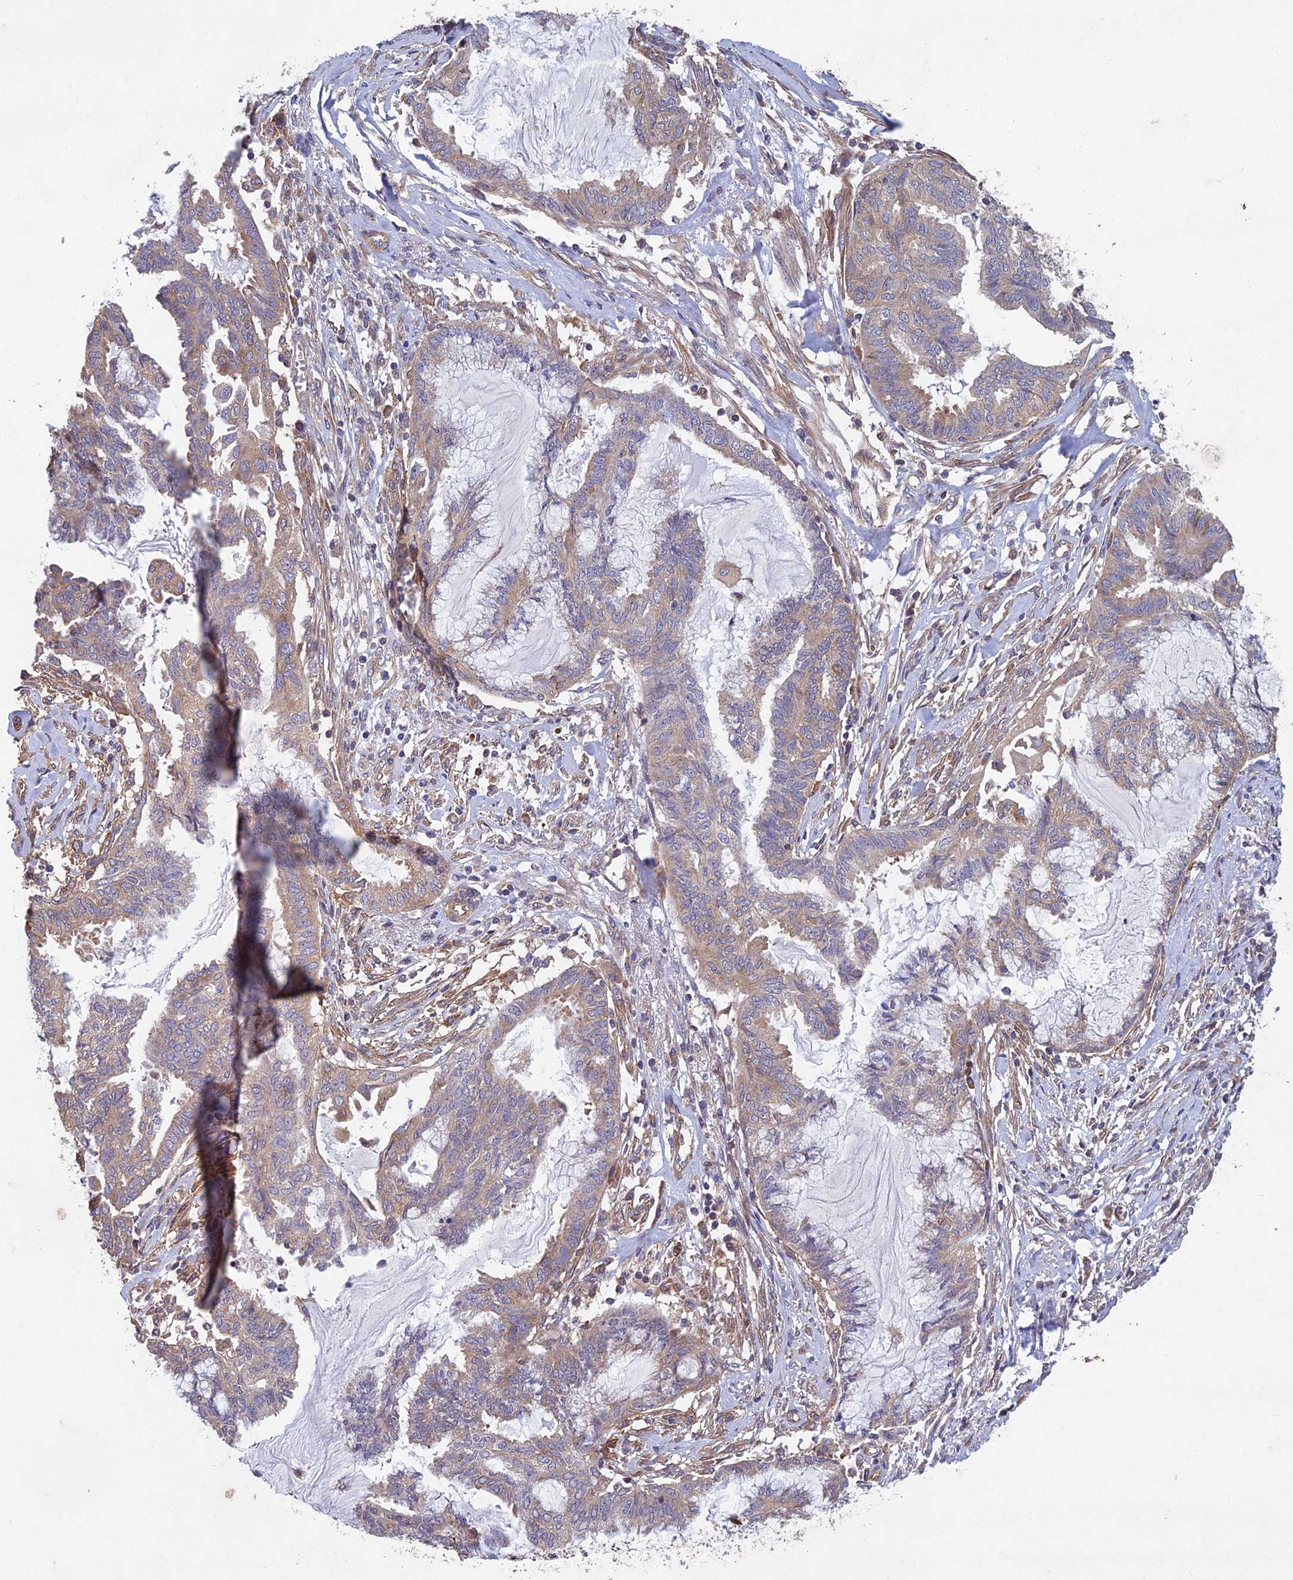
{"staining": {"intensity": "moderate", "quantity": "25%-75%", "location": "cytoplasmic/membranous"}, "tissue": "endometrial cancer", "cell_type": "Tumor cells", "image_type": "cancer", "snomed": [{"axis": "morphology", "description": "Adenocarcinoma, NOS"}, {"axis": "topography", "description": "Endometrium"}], "caption": "Adenocarcinoma (endometrial) stained for a protein exhibits moderate cytoplasmic/membranous positivity in tumor cells.", "gene": "NCAPG", "patient": {"sex": "female", "age": 86}}